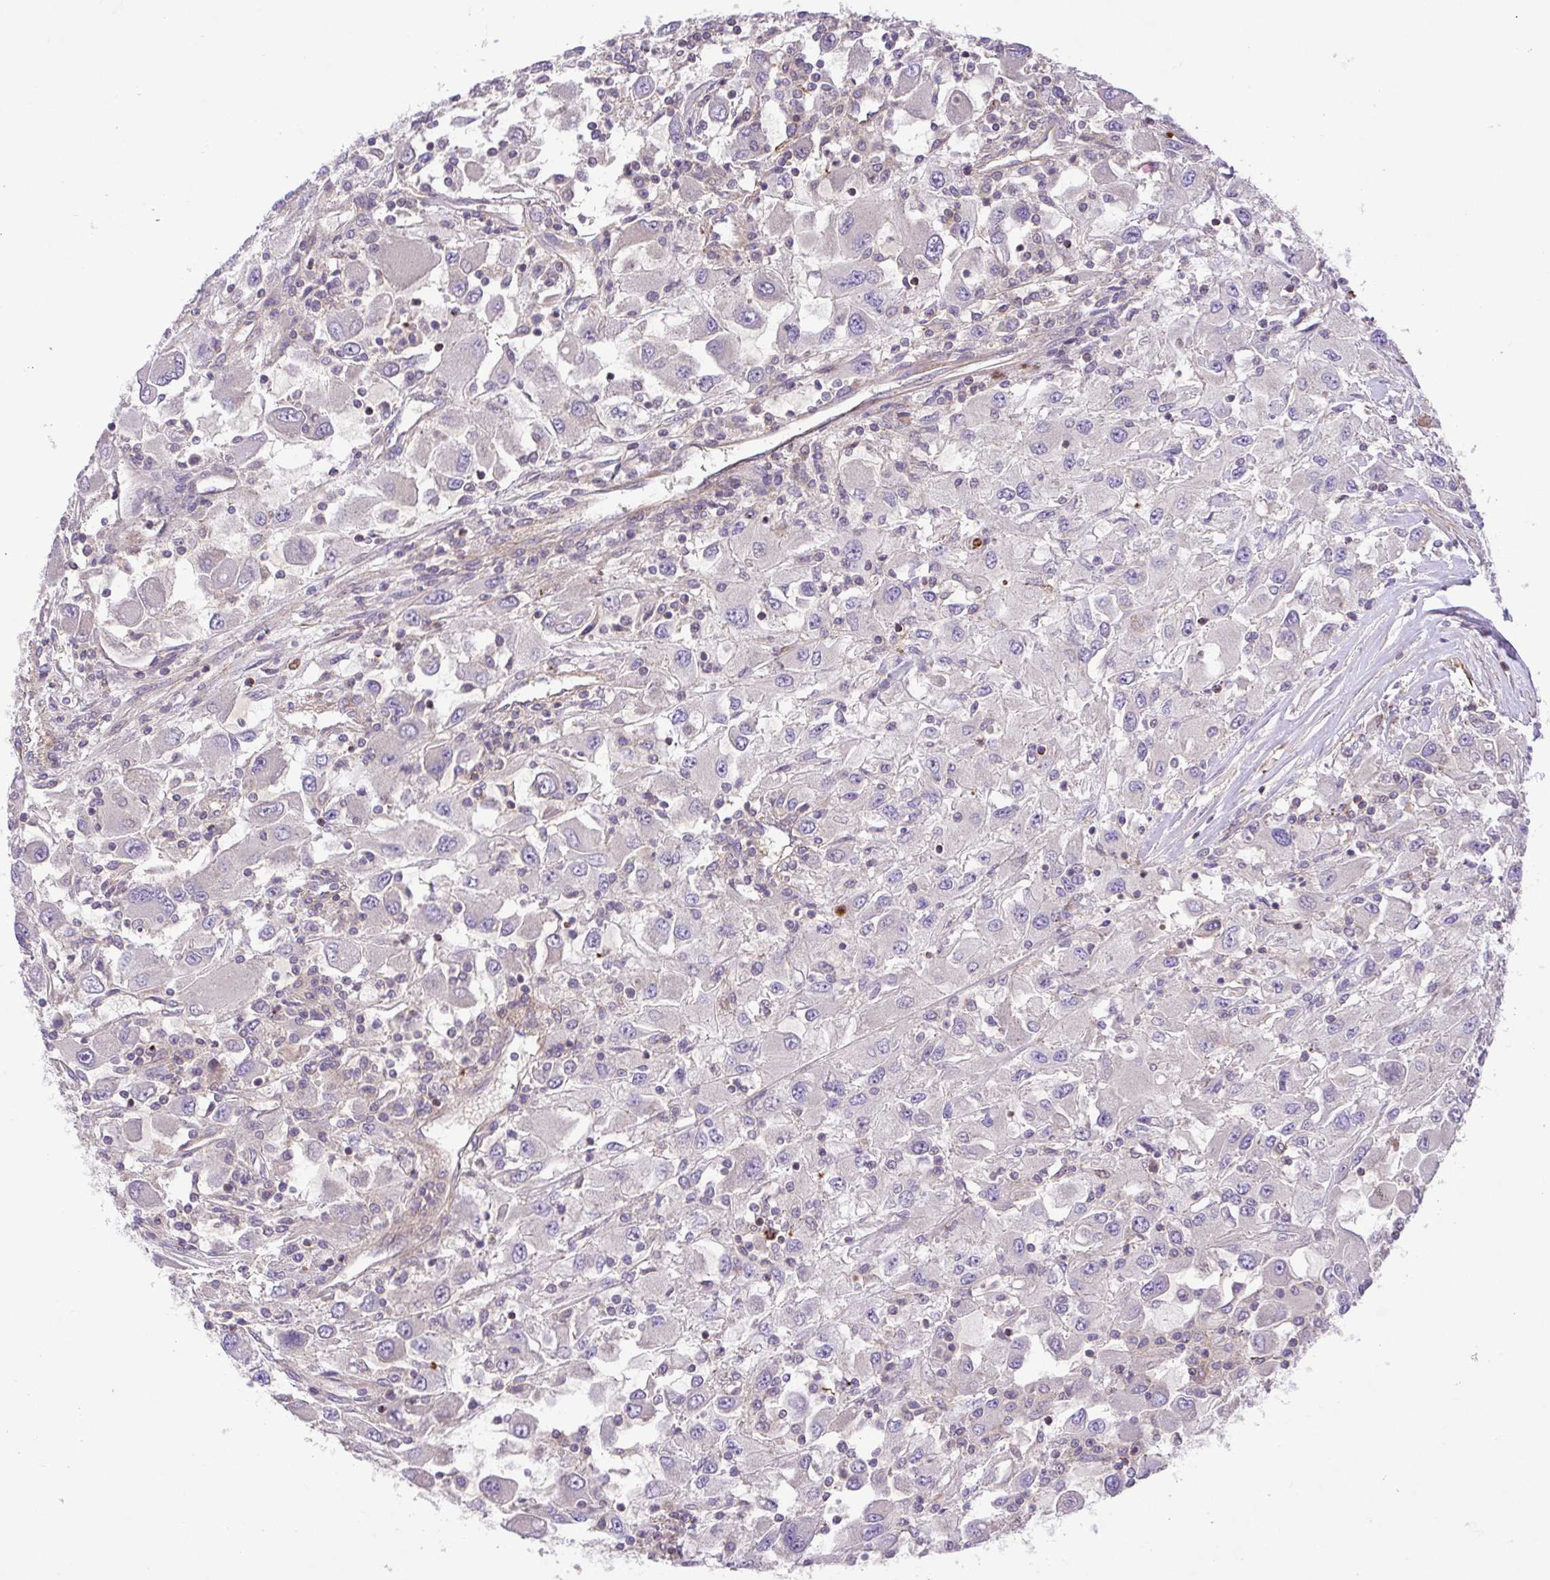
{"staining": {"intensity": "negative", "quantity": "none", "location": "none"}, "tissue": "renal cancer", "cell_type": "Tumor cells", "image_type": "cancer", "snomed": [{"axis": "morphology", "description": "Adenocarcinoma, NOS"}, {"axis": "topography", "description": "Kidney"}], "caption": "High magnification brightfield microscopy of adenocarcinoma (renal) stained with DAB (brown) and counterstained with hematoxylin (blue): tumor cells show no significant positivity.", "gene": "IDE", "patient": {"sex": "female", "age": 67}}